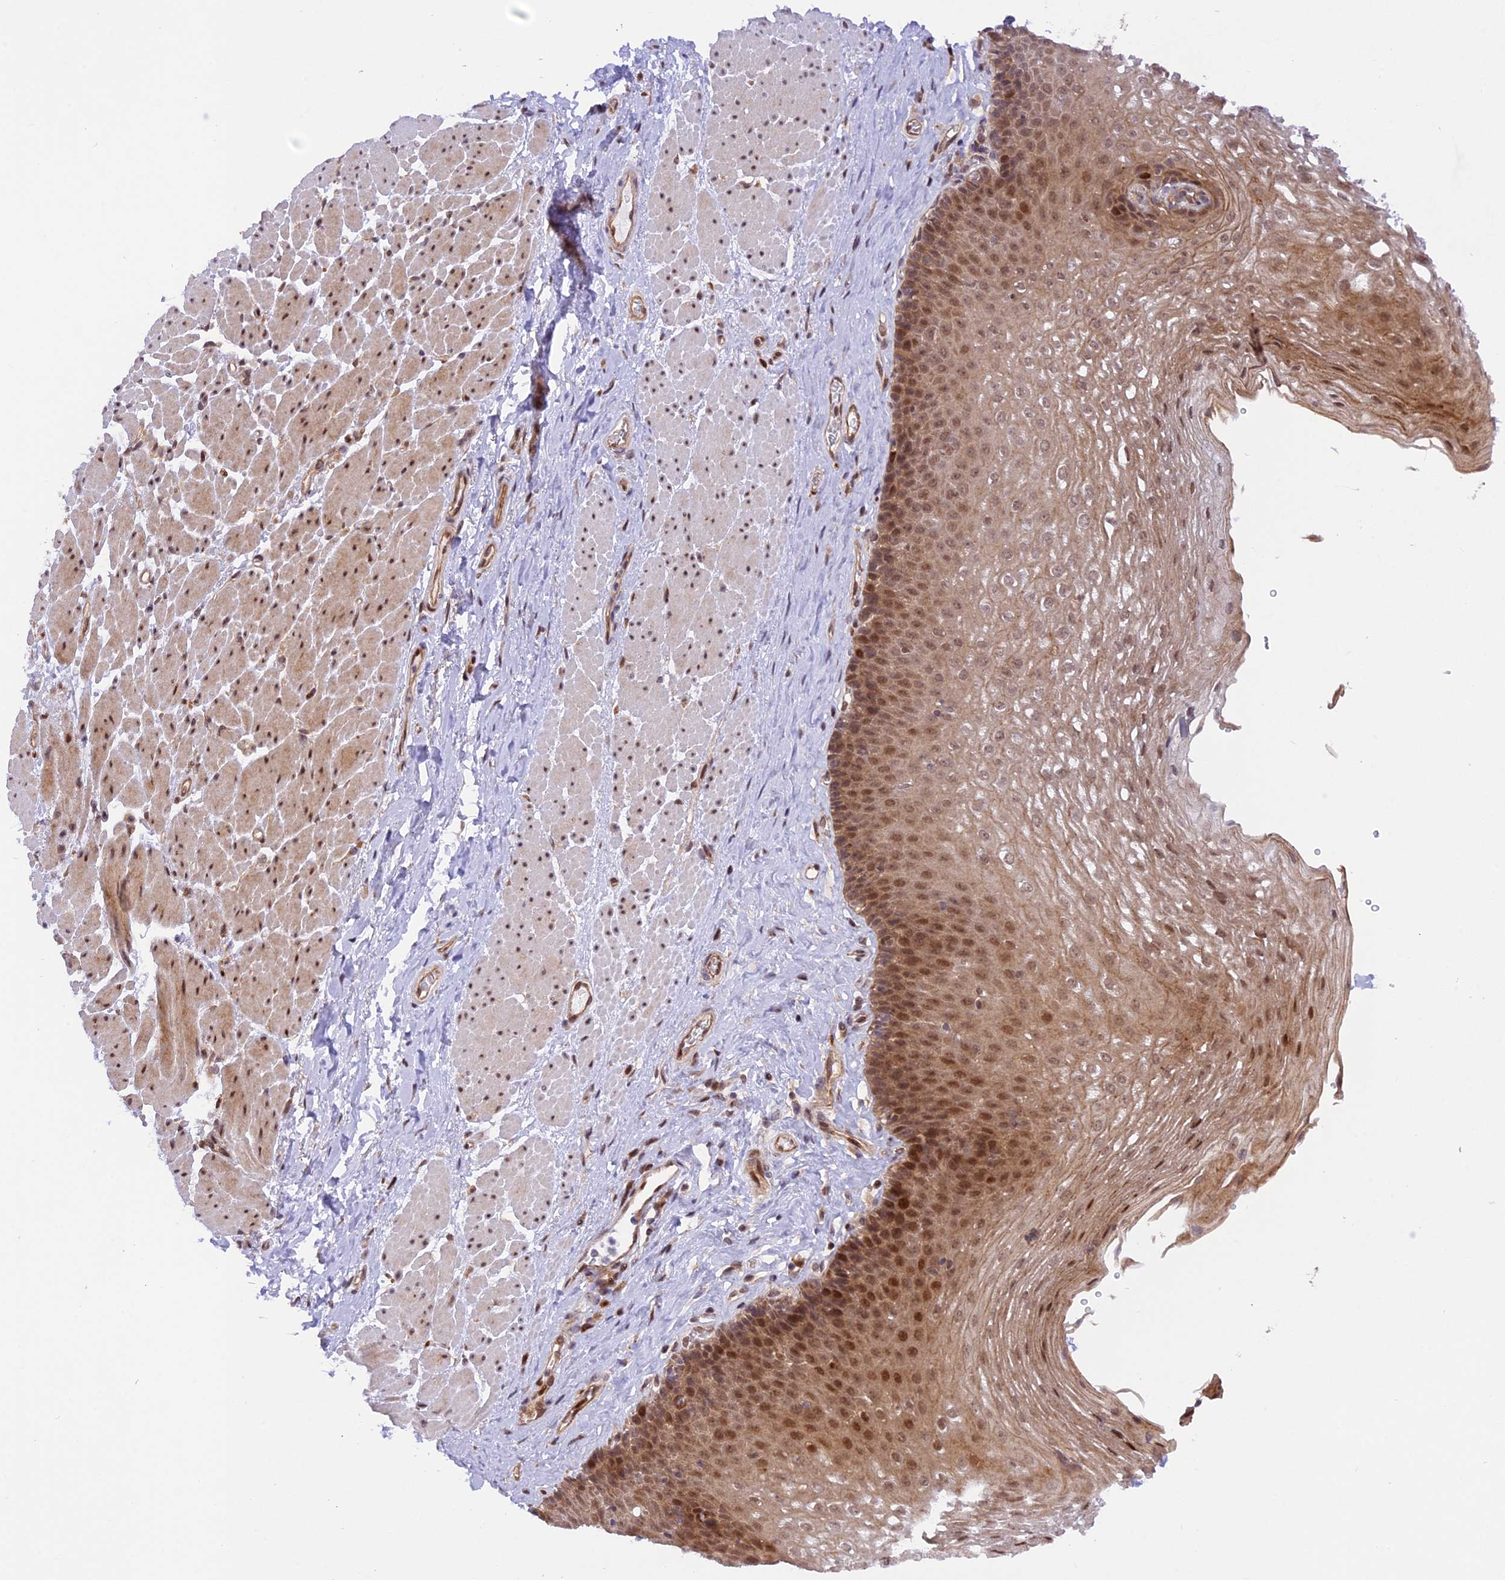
{"staining": {"intensity": "moderate", "quantity": ">75%", "location": "cytoplasmic/membranous,nuclear"}, "tissue": "esophagus", "cell_type": "Squamous epithelial cells", "image_type": "normal", "snomed": [{"axis": "morphology", "description": "Normal tissue, NOS"}, {"axis": "topography", "description": "Esophagus"}], "caption": "An immunohistochemistry (IHC) micrograph of normal tissue is shown. Protein staining in brown highlights moderate cytoplasmic/membranous,nuclear positivity in esophagus within squamous epithelial cells. The protein of interest is stained brown, and the nuclei are stained in blue (DAB (3,3'-diaminobenzidine) IHC with brightfield microscopy, high magnification).", "gene": "SAMD4A", "patient": {"sex": "female", "age": 66}}